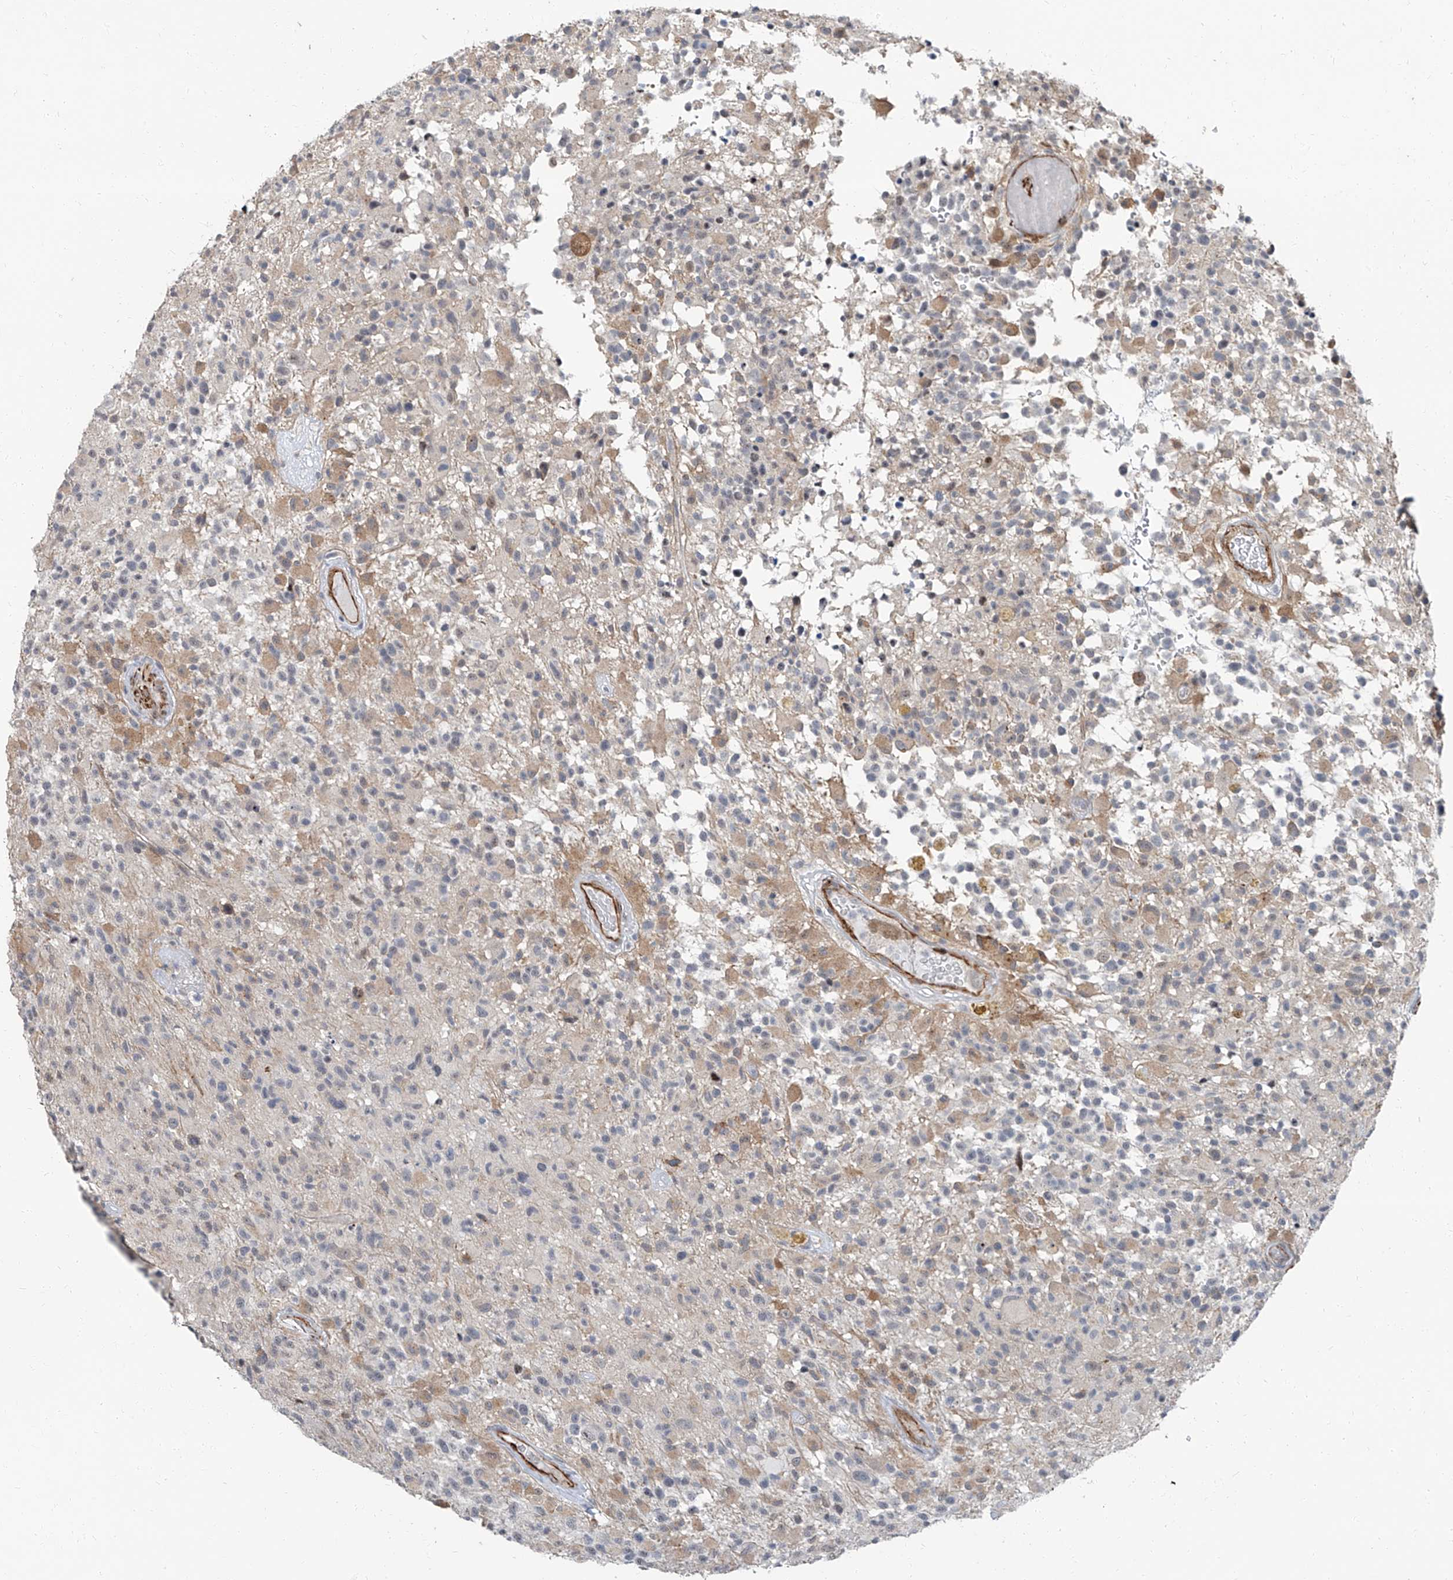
{"staining": {"intensity": "negative", "quantity": "none", "location": "none"}, "tissue": "glioma", "cell_type": "Tumor cells", "image_type": "cancer", "snomed": [{"axis": "morphology", "description": "Glioma, malignant, High grade"}, {"axis": "morphology", "description": "Glioblastoma, NOS"}, {"axis": "topography", "description": "Brain"}], "caption": "The image demonstrates no significant expression in tumor cells of glioma. (Immunohistochemistry, brightfield microscopy, high magnification).", "gene": "TXLNB", "patient": {"sex": "male", "age": 60}}